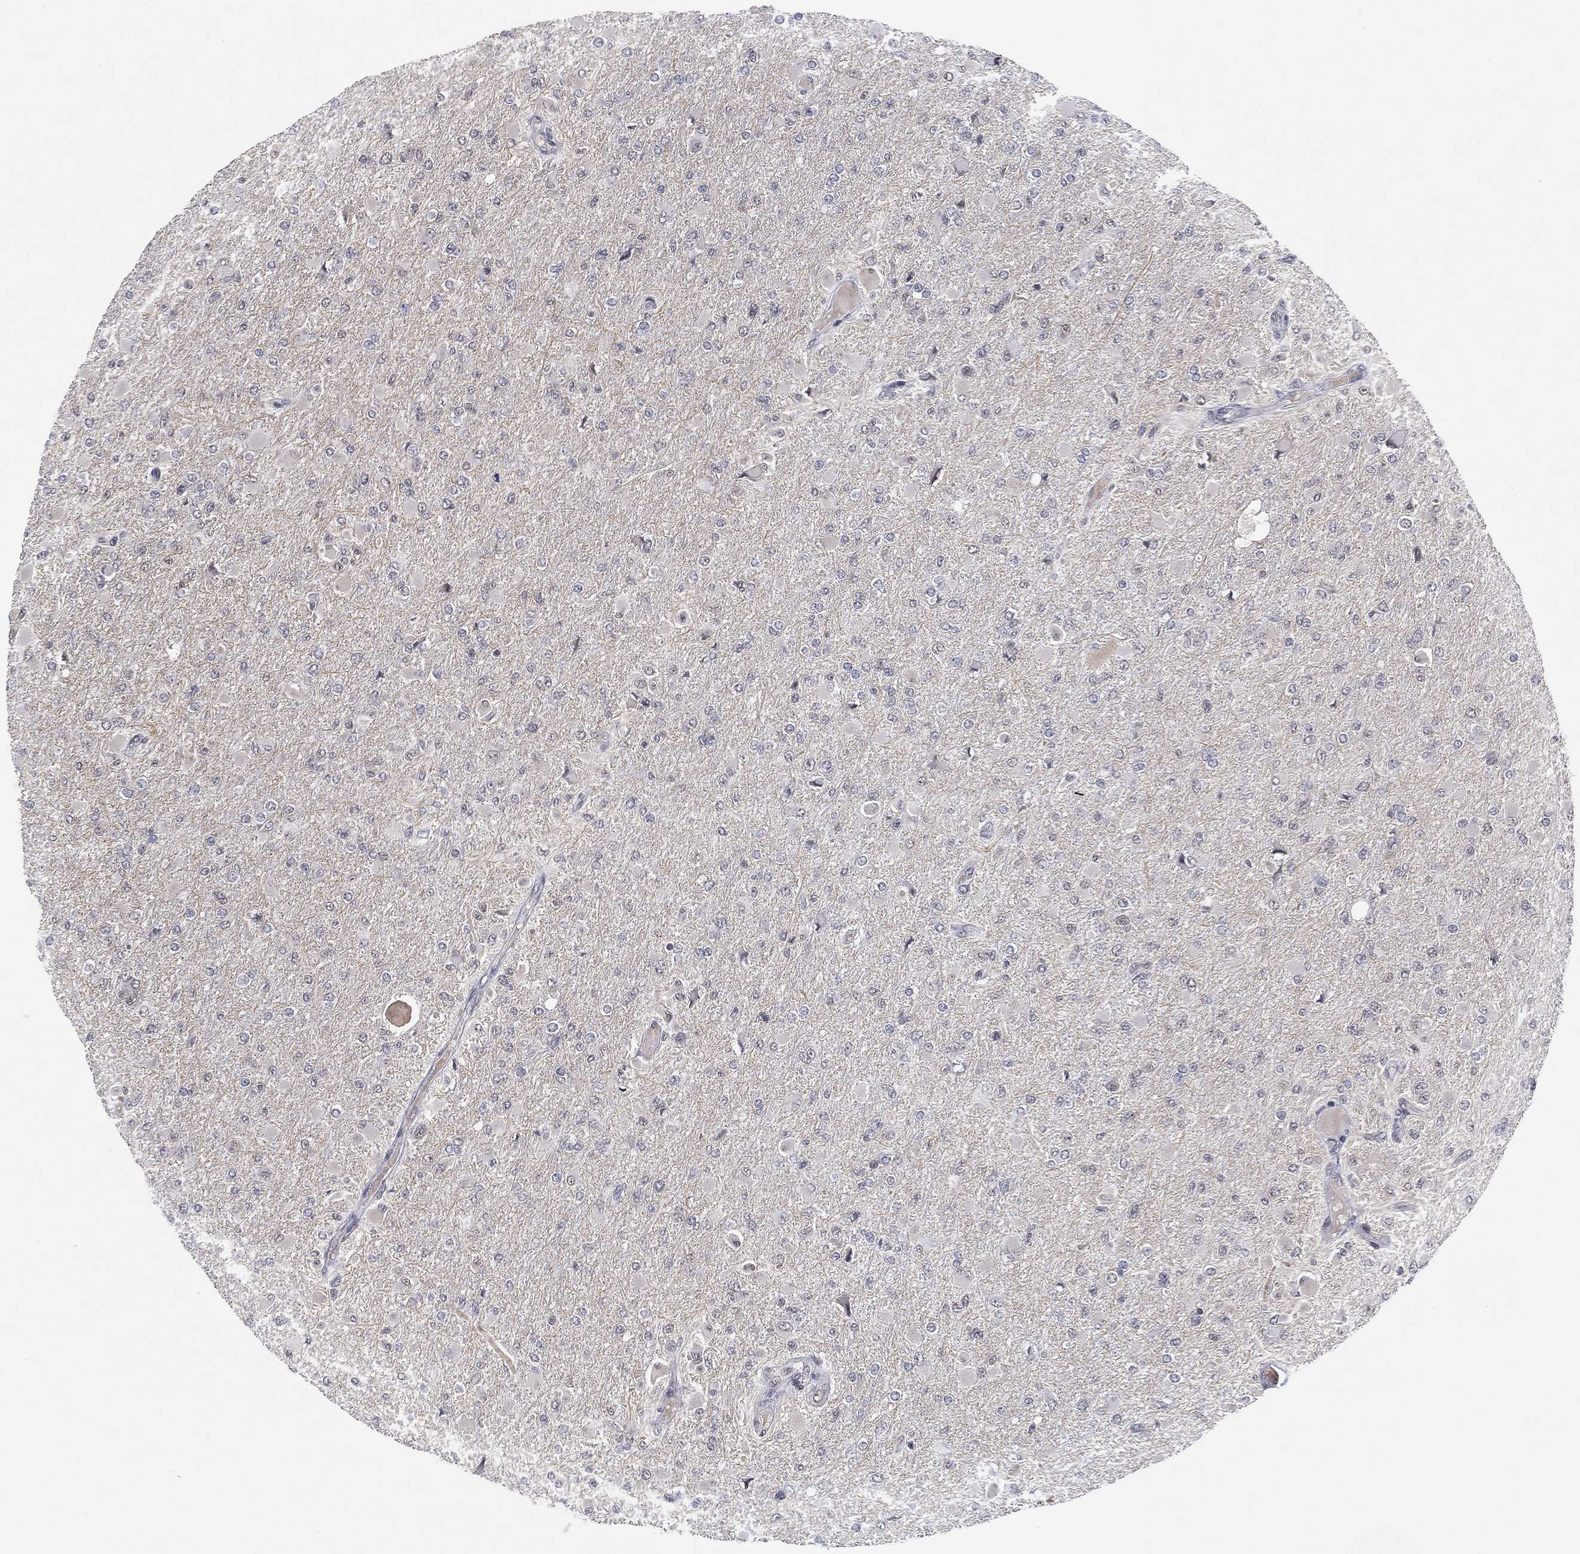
{"staining": {"intensity": "negative", "quantity": "none", "location": "none"}, "tissue": "glioma", "cell_type": "Tumor cells", "image_type": "cancer", "snomed": [{"axis": "morphology", "description": "Glioma, malignant, High grade"}, {"axis": "topography", "description": "Cerebral cortex"}], "caption": "Immunohistochemistry (IHC) histopathology image of neoplastic tissue: human glioma stained with DAB exhibits no significant protein staining in tumor cells. Brightfield microscopy of immunohistochemistry stained with DAB (3,3'-diaminobenzidine) (brown) and hematoxylin (blue), captured at high magnification.", "gene": "DGCR8", "patient": {"sex": "female", "age": 36}}